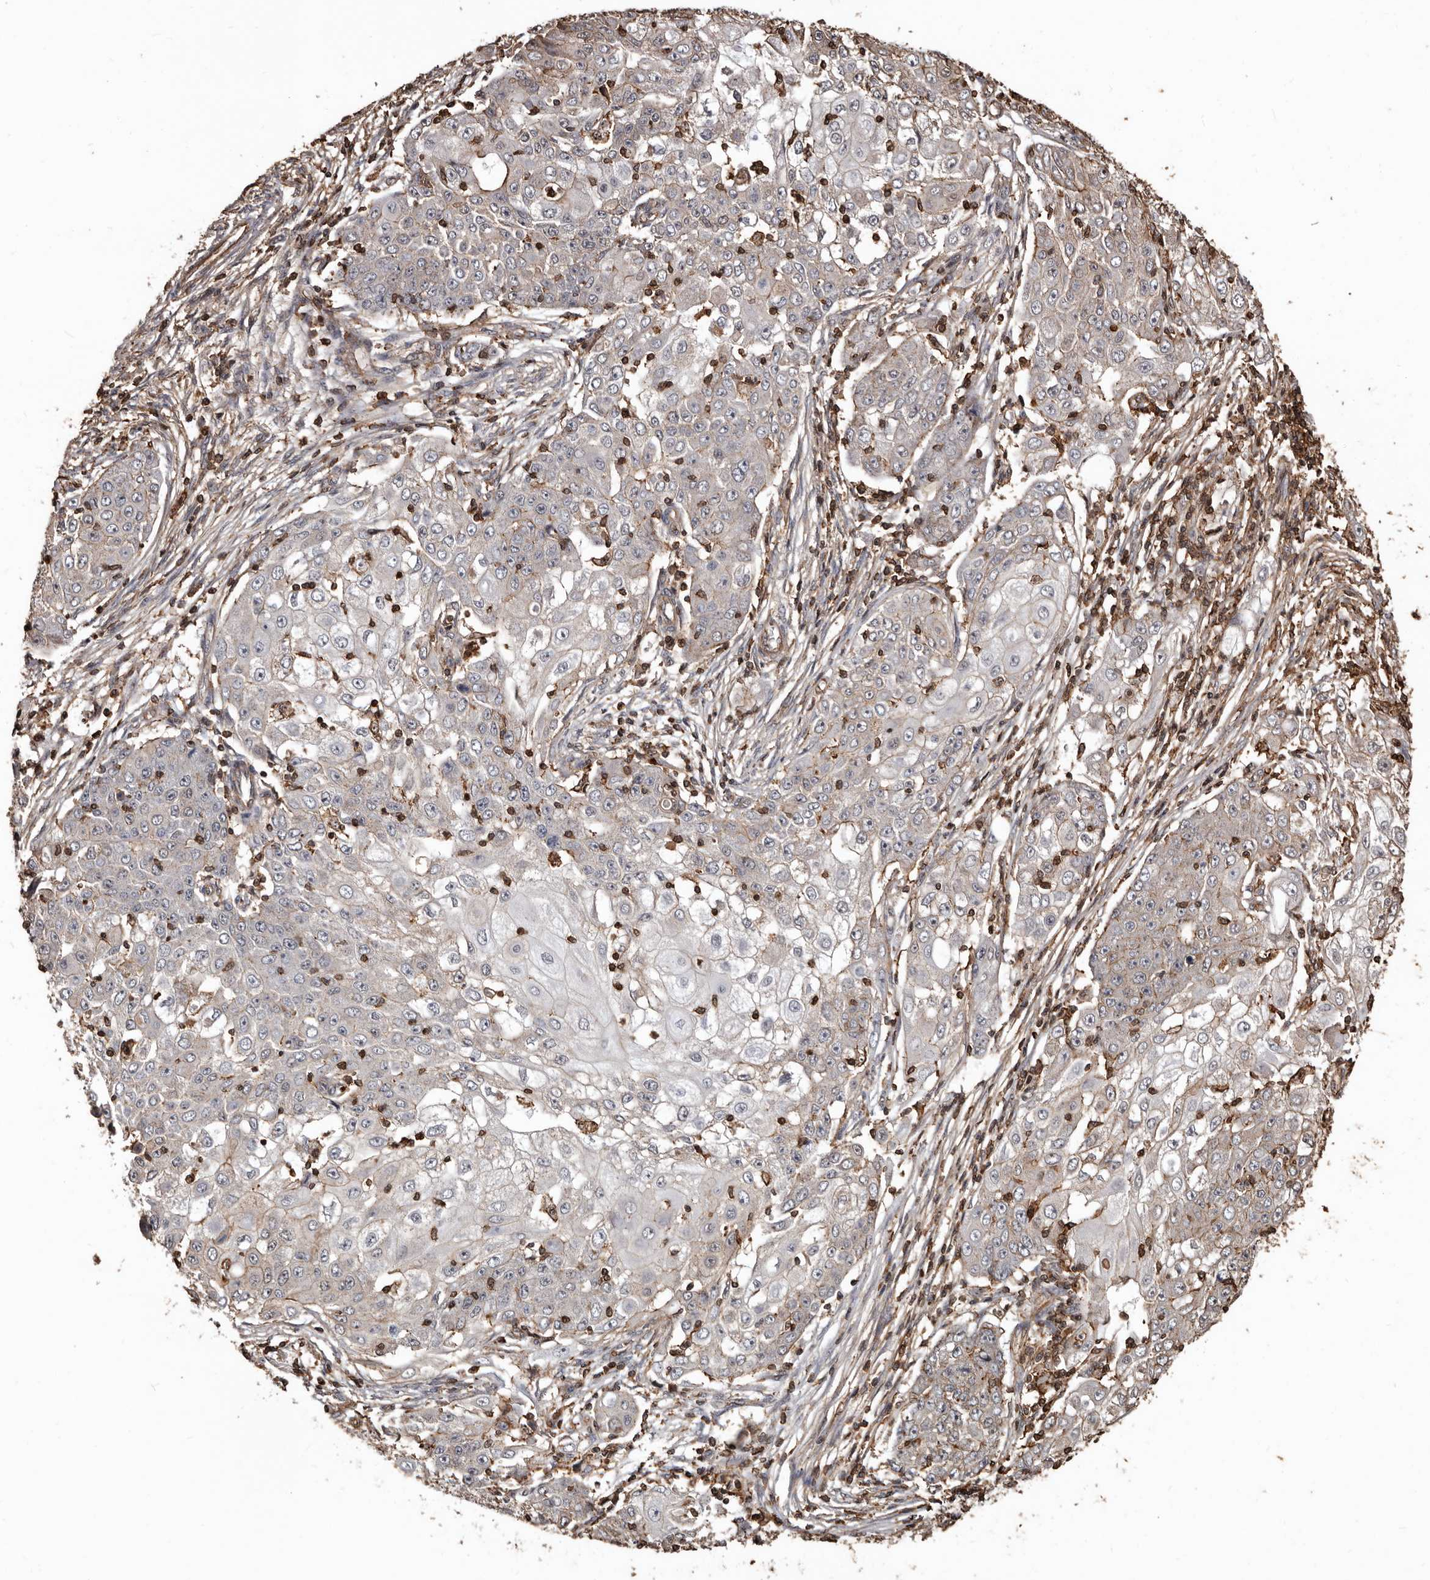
{"staining": {"intensity": "weak", "quantity": "<25%", "location": "cytoplasmic/membranous"}, "tissue": "ovarian cancer", "cell_type": "Tumor cells", "image_type": "cancer", "snomed": [{"axis": "morphology", "description": "Carcinoma, endometroid"}, {"axis": "topography", "description": "Ovary"}], "caption": "Histopathology image shows no protein expression in tumor cells of ovarian cancer tissue.", "gene": "GSK3A", "patient": {"sex": "female", "age": 42}}